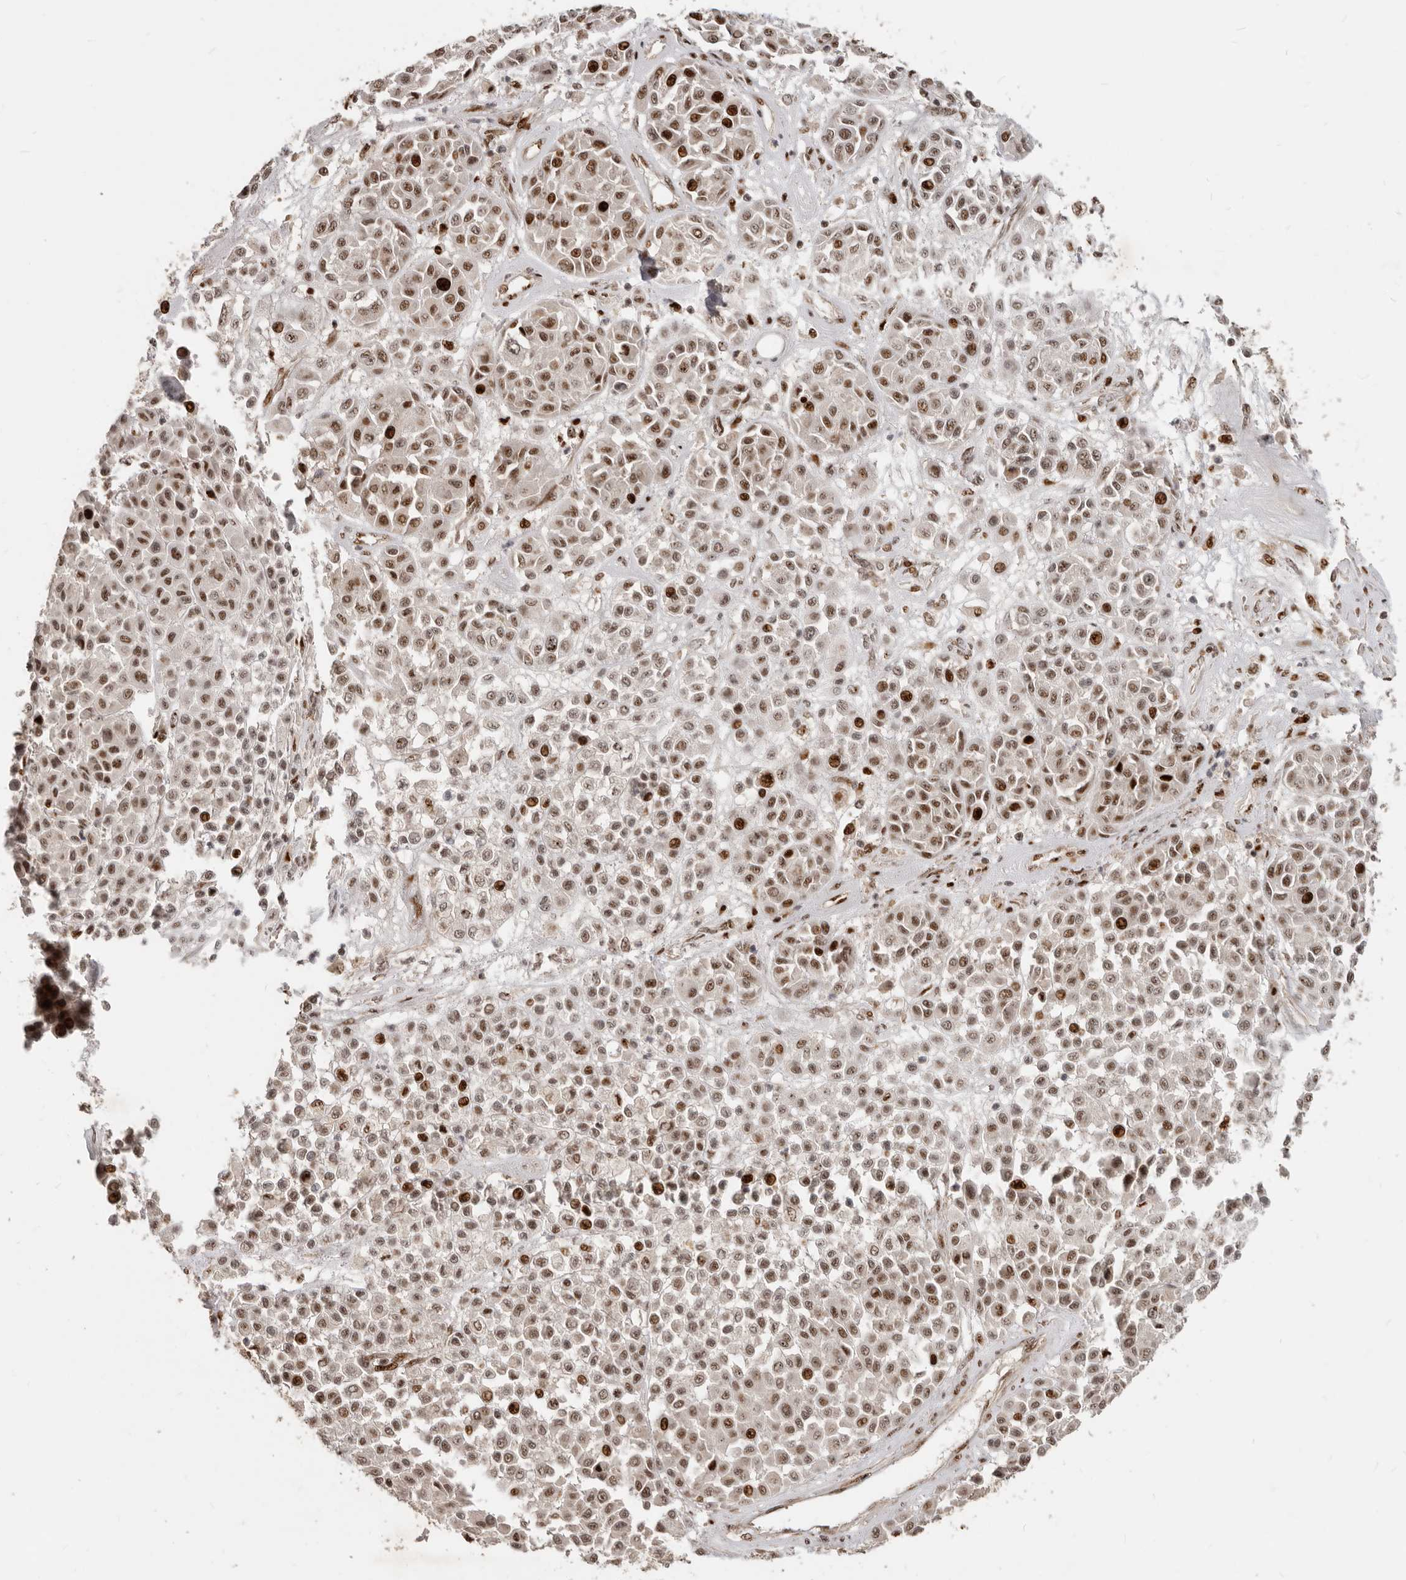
{"staining": {"intensity": "moderate", "quantity": ">75%", "location": "nuclear"}, "tissue": "melanoma", "cell_type": "Tumor cells", "image_type": "cancer", "snomed": [{"axis": "morphology", "description": "Malignant melanoma, Metastatic site"}, {"axis": "topography", "description": "Soft tissue"}], "caption": "IHC micrograph of melanoma stained for a protein (brown), which exhibits medium levels of moderate nuclear staining in about >75% of tumor cells.", "gene": "GPBP1L1", "patient": {"sex": "male", "age": 41}}